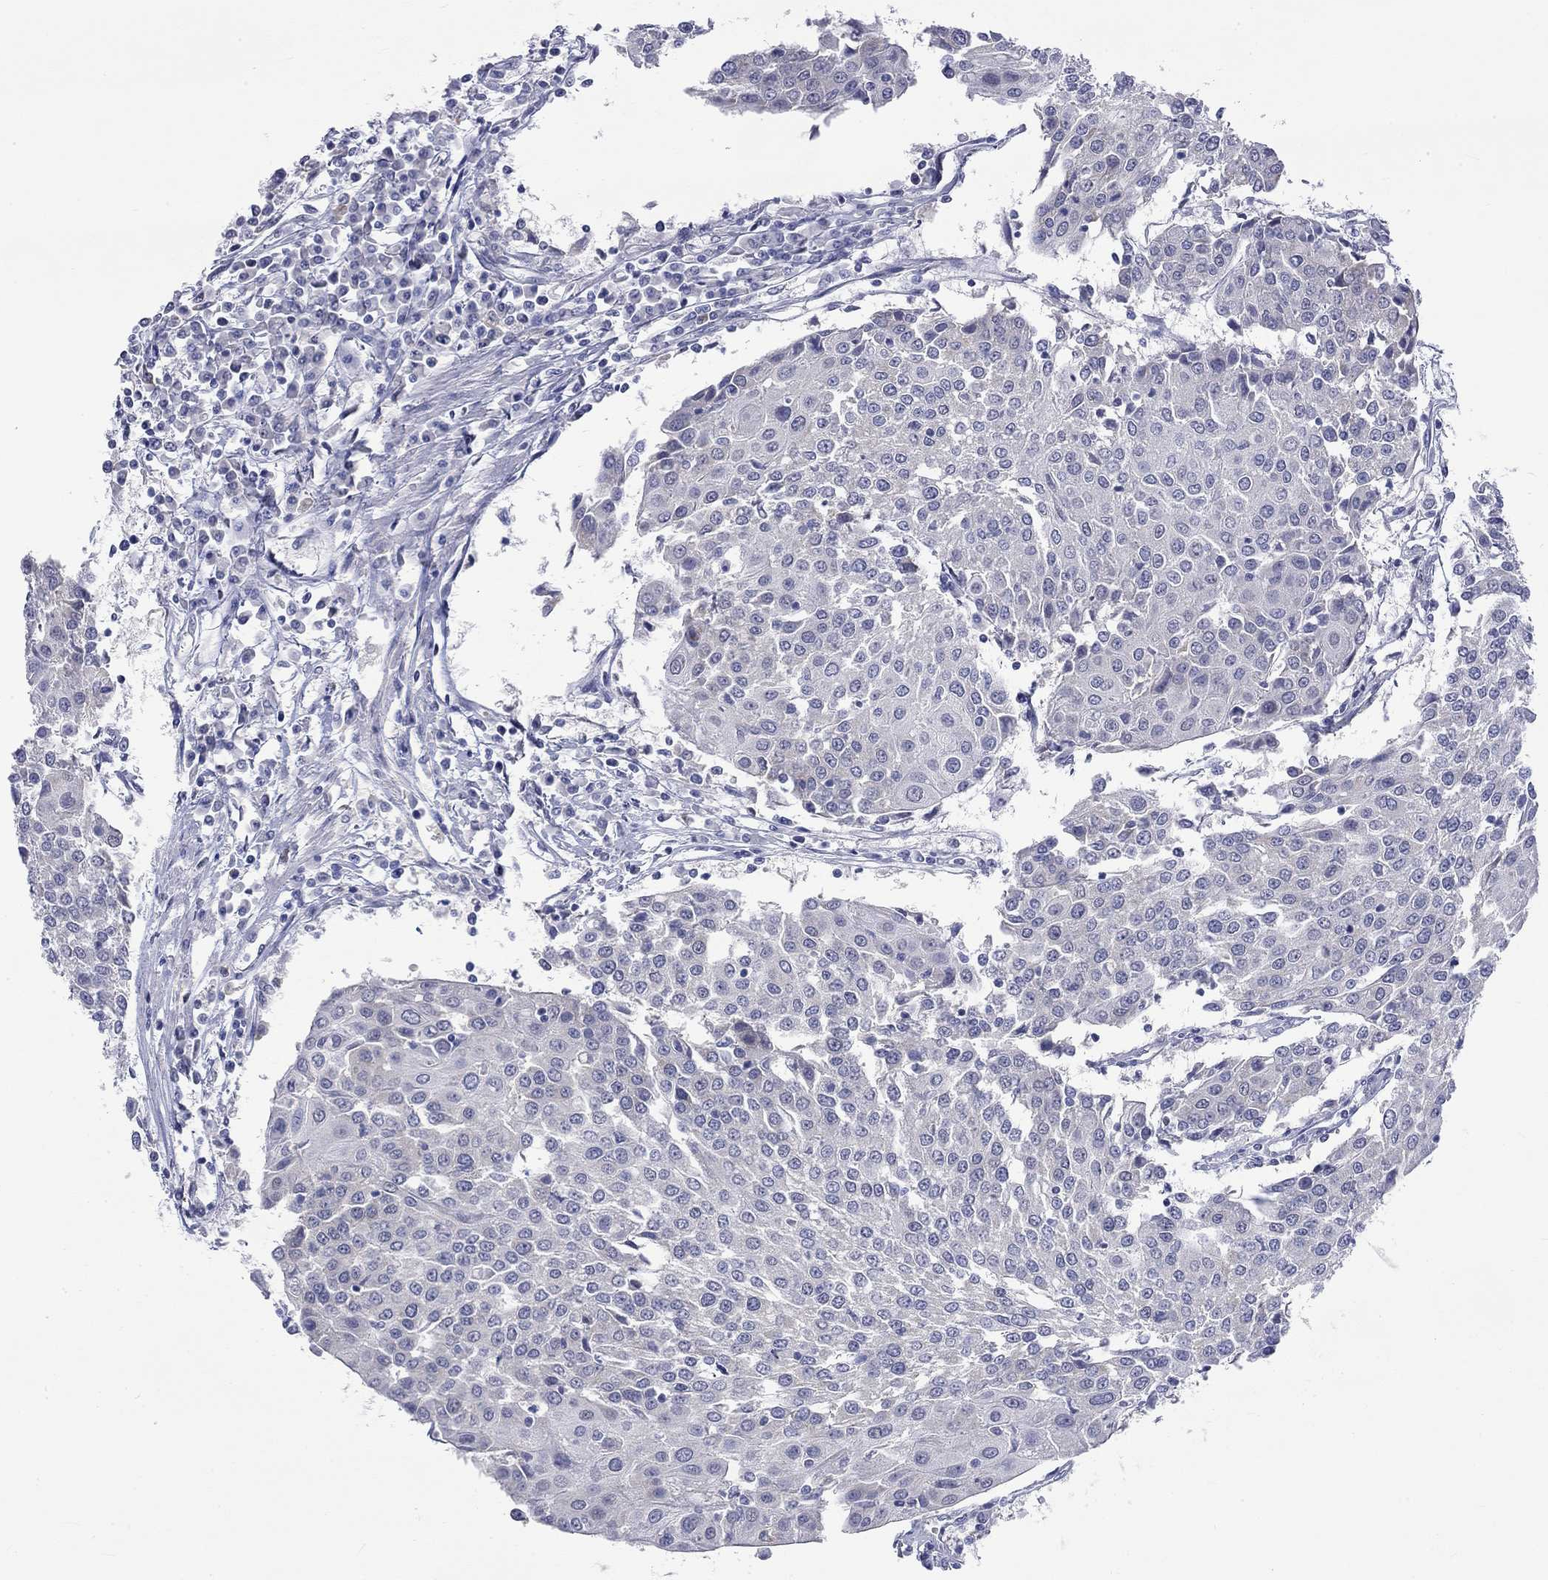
{"staining": {"intensity": "negative", "quantity": "none", "location": "none"}, "tissue": "urothelial cancer", "cell_type": "Tumor cells", "image_type": "cancer", "snomed": [{"axis": "morphology", "description": "Urothelial carcinoma, High grade"}, {"axis": "topography", "description": "Urinary bladder"}], "caption": "Immunohistochemical staining of human urothelial cancer demonstrates no significant expression in tumor cells.", "gene": "CERS1", "patient": {"sex": "female", "age": 85}}